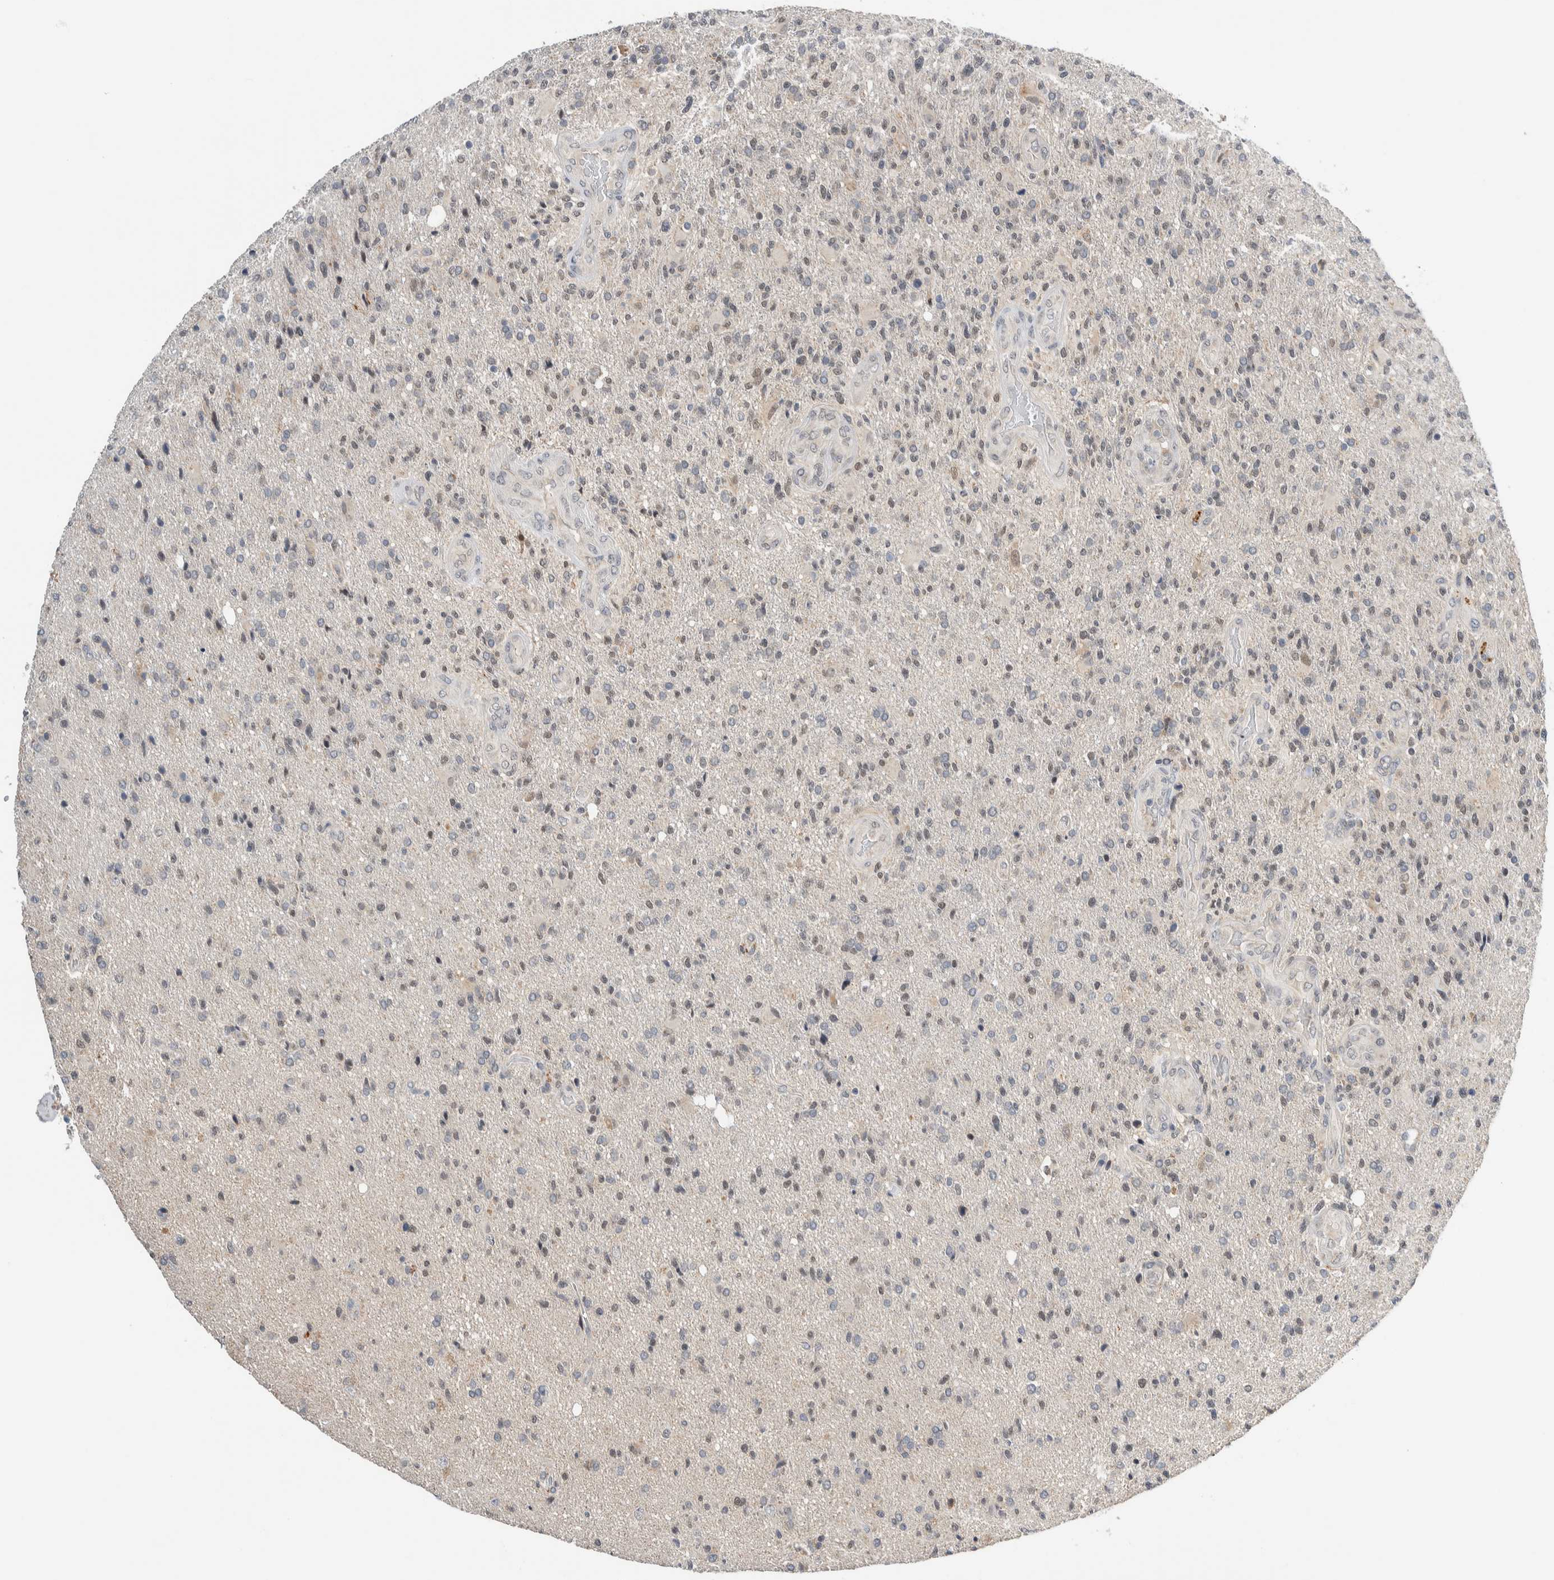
{"staining": {"intensity": "negative", "quantity": "none", "location": "none"}, "tissue": "glioma", "cell_type": "Tumor cells", "image_type": "cancer", "snomed": [{"axis": "morphology", "description": "Glioma, malignant, High grade"}, {"axis": "topography", "description": "Brain"}], "caption": "Histopathology image shows no significant protein staining in tumor cells of high-grade glioma (malignant).", "gene": "SHPK", "patient": {"sex": "male", "age": 72}}